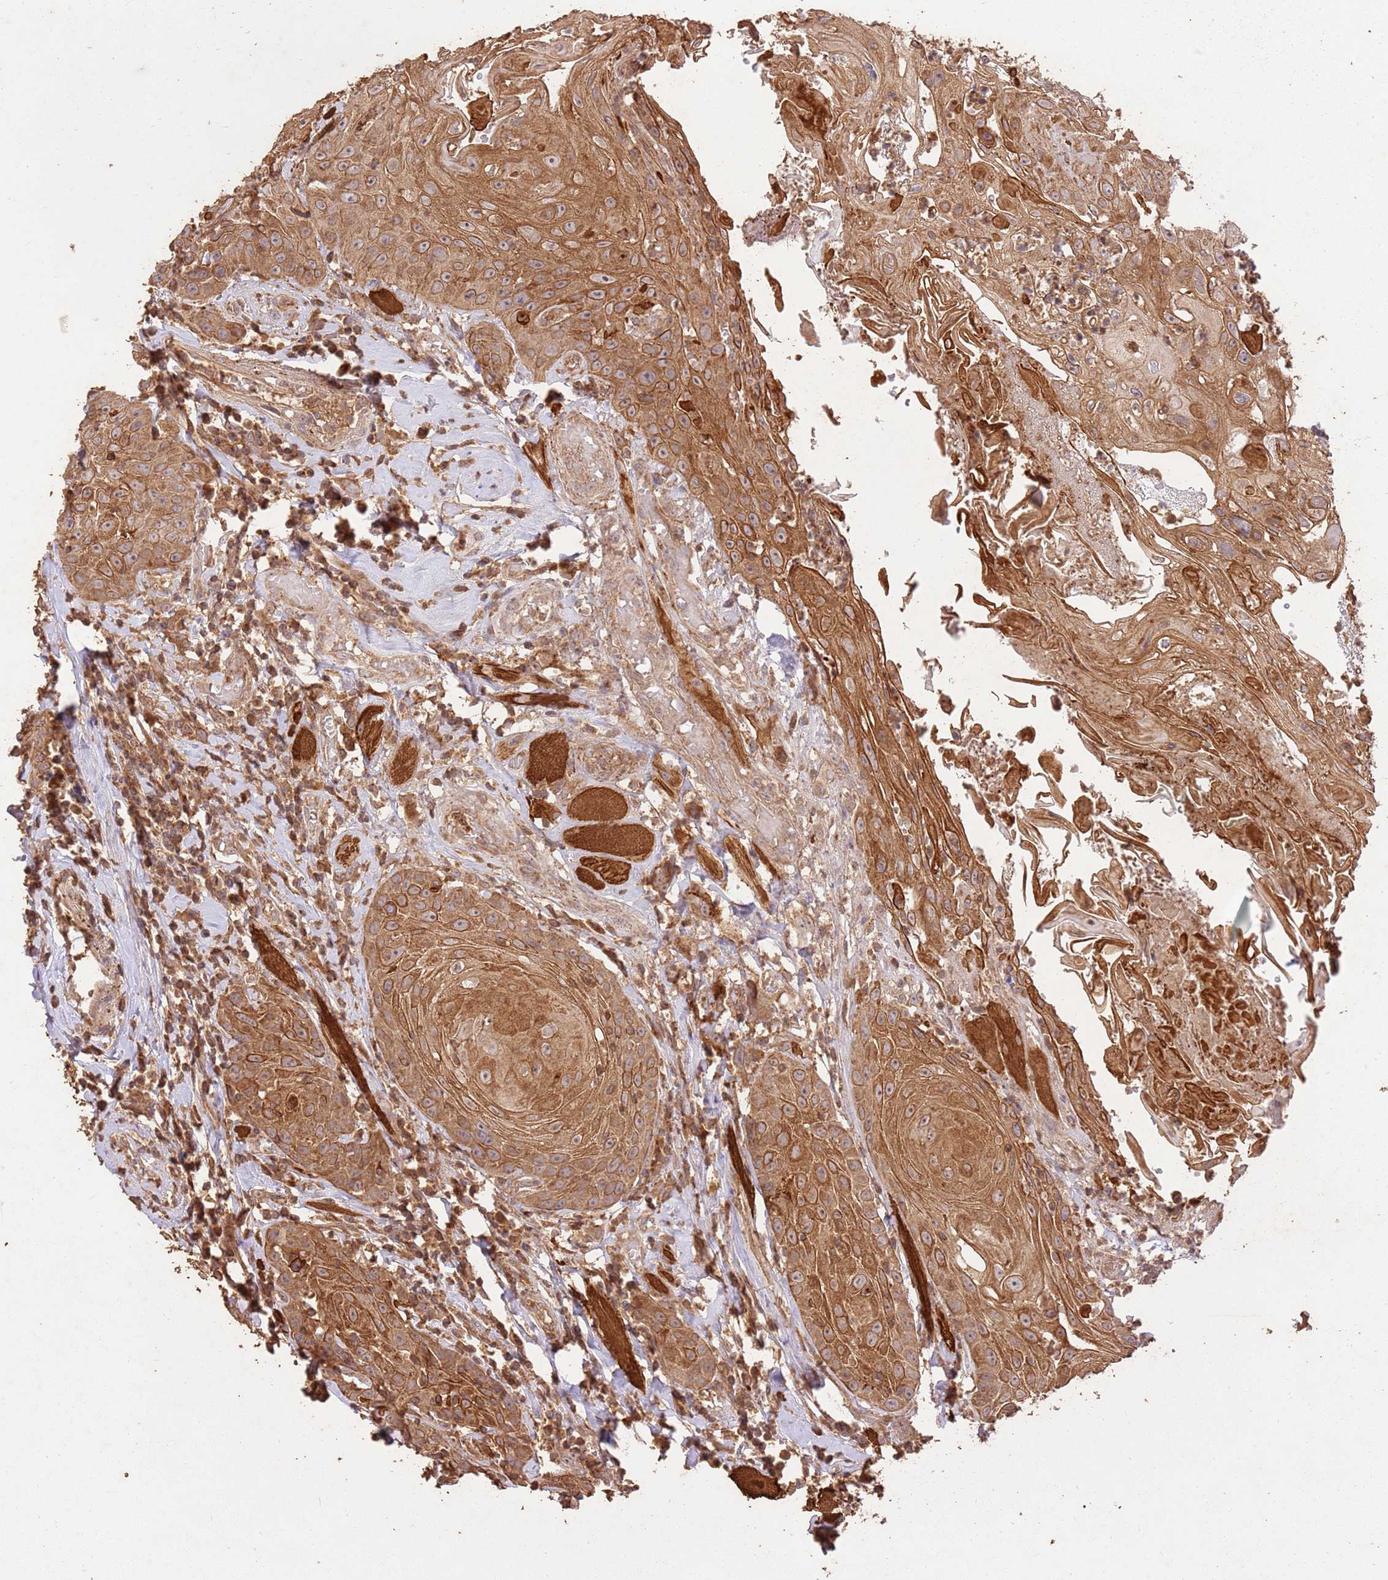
{"staining": {"intensity": "moderate", "quantity": ">75%", "location": "cytoplasmic/membranous"}, "tissue": "head and neck cancer", "cell_type": "Tumor cells", "image_type": "cancer", "snomed": [{"axis": "morphology", "description": "Squamous cell carcinoma, NOS"}, {"axis": "topography", "description": "Head-Neck"}], "caption": "Protein staining by immunohistochemistry displays moderate cytoplasmic/membranous staining in about >75% of tumor cells in squamous cell carcinoma (head and neck).", "gene": "LRRC28", "patient": {"sex": "female", "age": 59}}